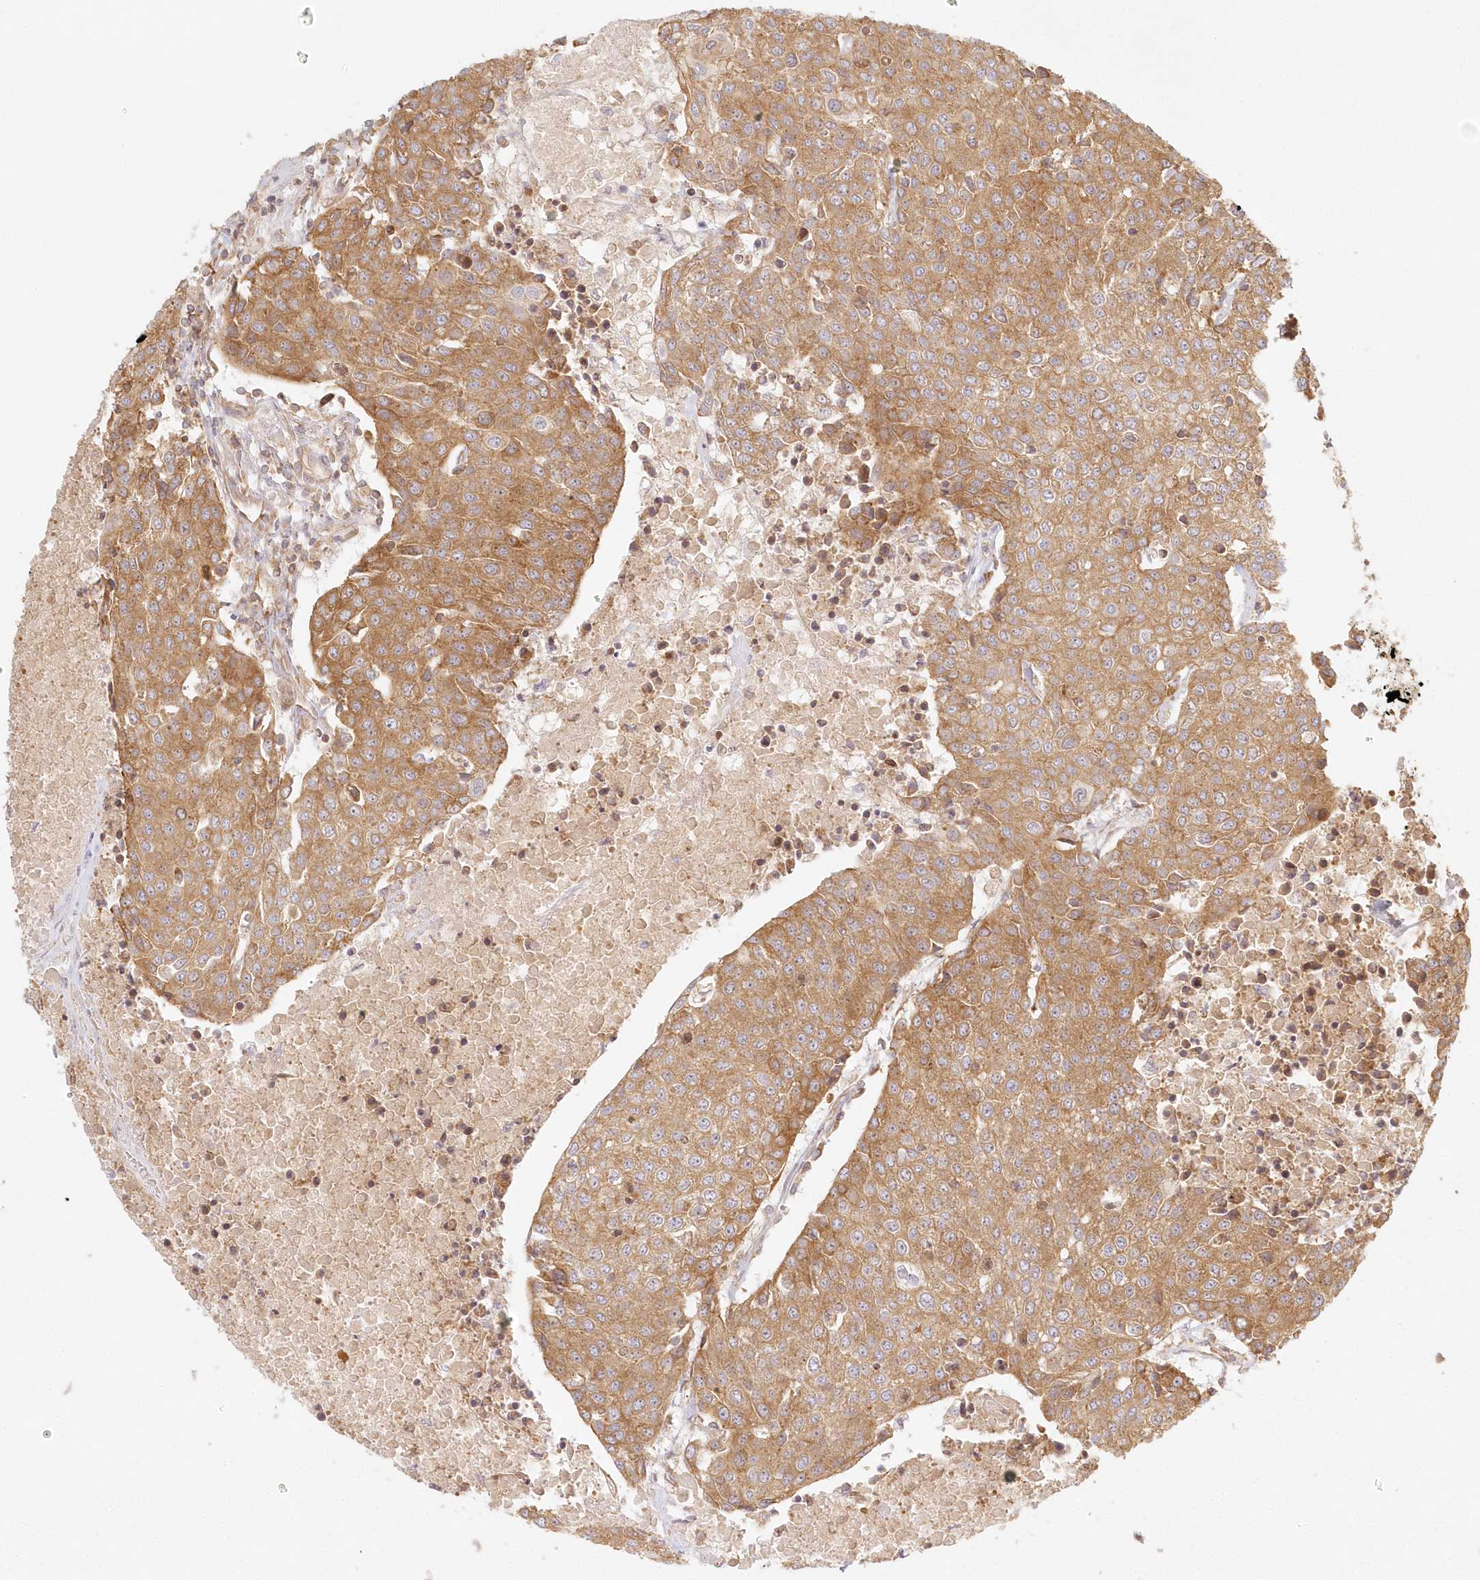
{"staining": {"intensity": "moderate", "quantity": ">75%", "location": "cytoplasmic/membranous"}, "tissue": "urothelial cancer", "cell_type": "Tumor cells", "image_type": "cancer", "snomed": [{"axis": "morphology", "description": "Urothelial carcinoma, High grade"}, {"axis": "topography", "description": "Urinary bladder"}], "caption": "Protein expression analysis of urothelial cancer demonstrates moderate cytoplasmic/membranous positivity in about >75% of tumor cells.", "gene": "KIAA0232", "patient": {"sex": "female", "age": 85}}